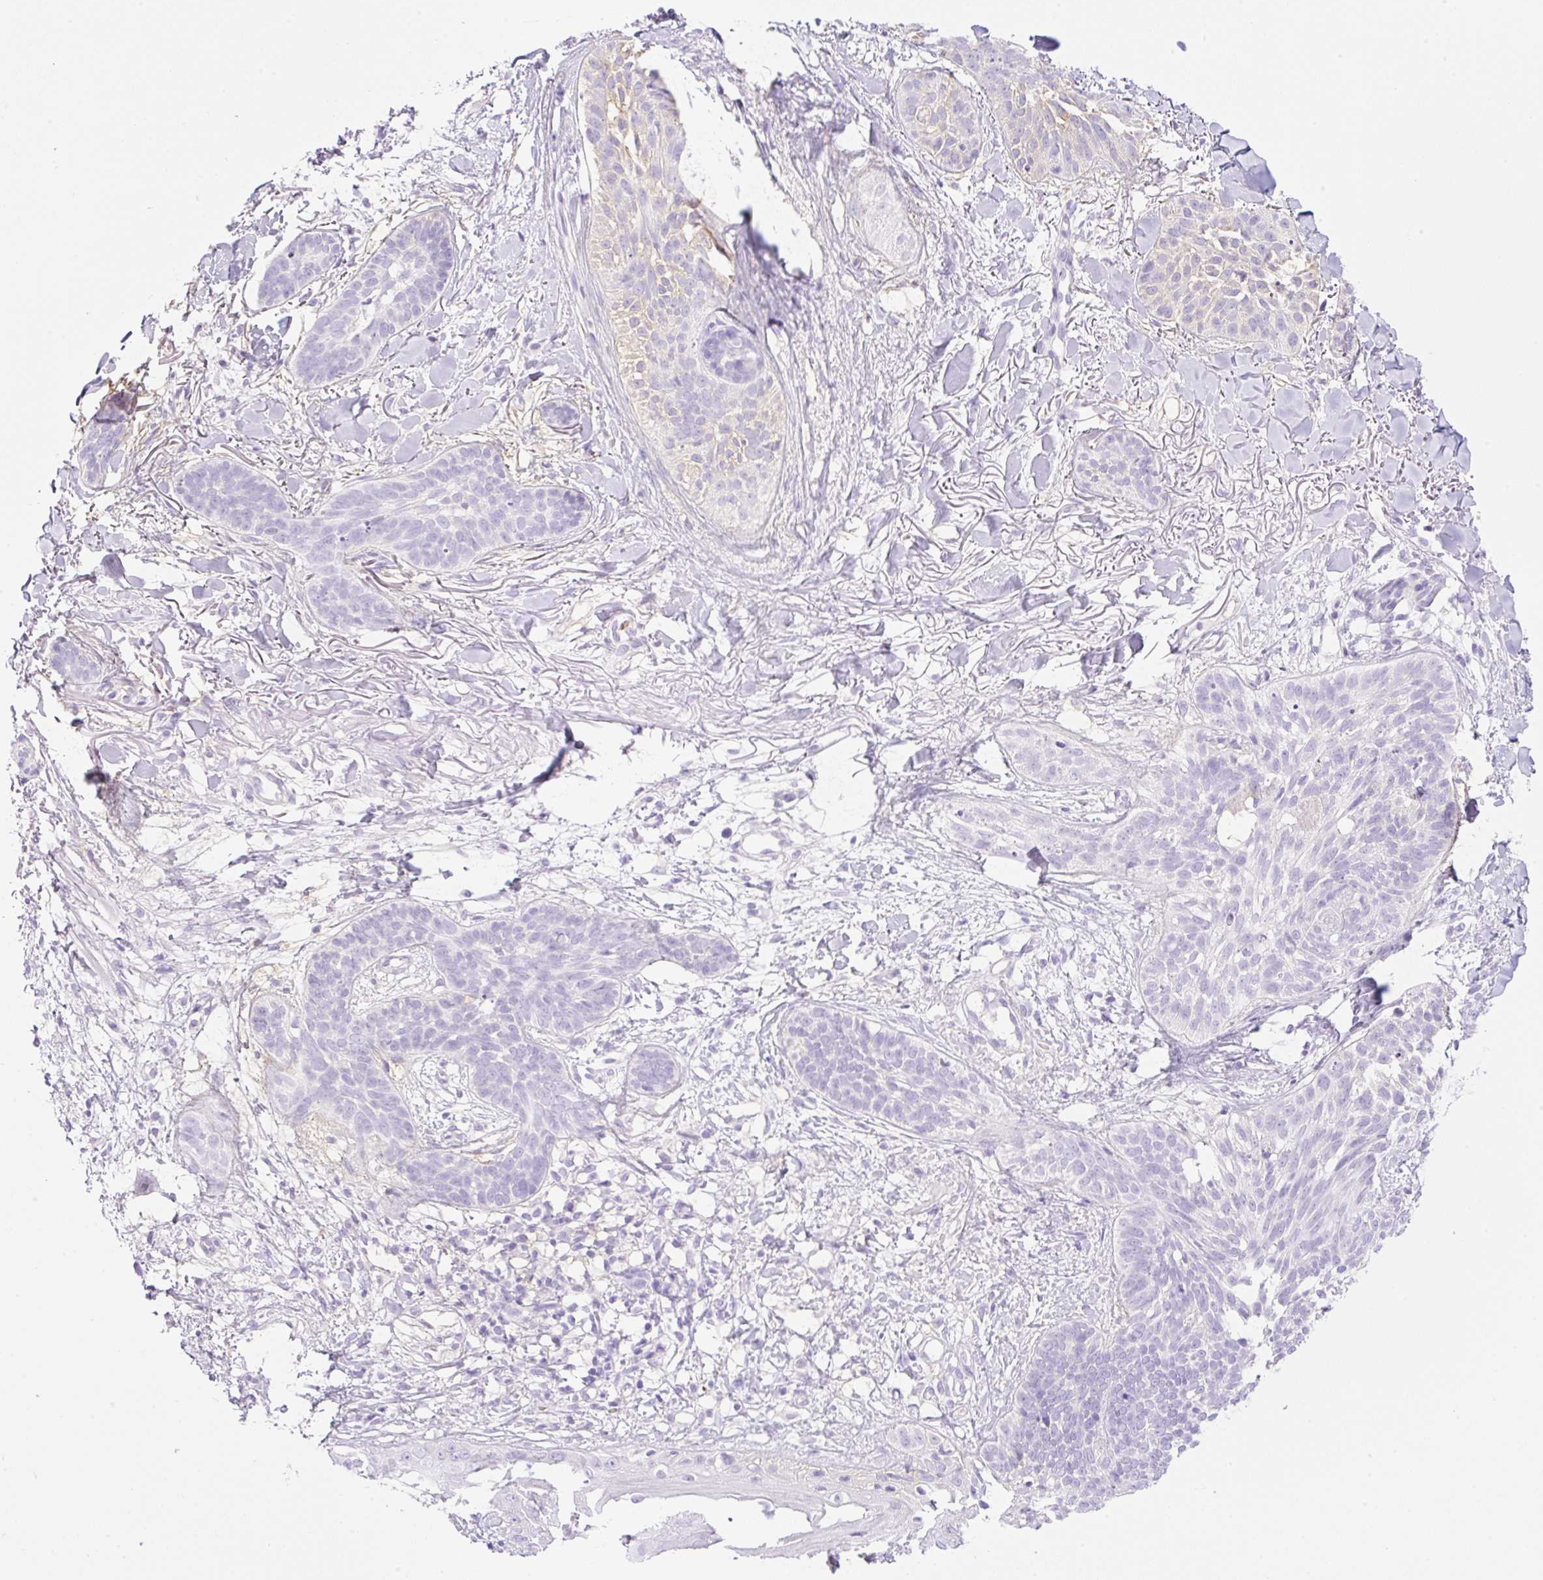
{"staining": {"intensity": "negative", "quantity": "none", "location": "none"}, "tissue": "skin cancer", "cell_type": "Tumor cells", "image_type": "cancer", "snomed": [{"axis": "morphology", "description": "Basal cell carcinoma"}, {"axis": "topography", "description": "Skin"}], "caption": "Skin cancer stained for a protein using IHC demonstrates no positivity tumor cells.", "gene": "CDX1", "patient": {"sex": "male", "age": 52}}